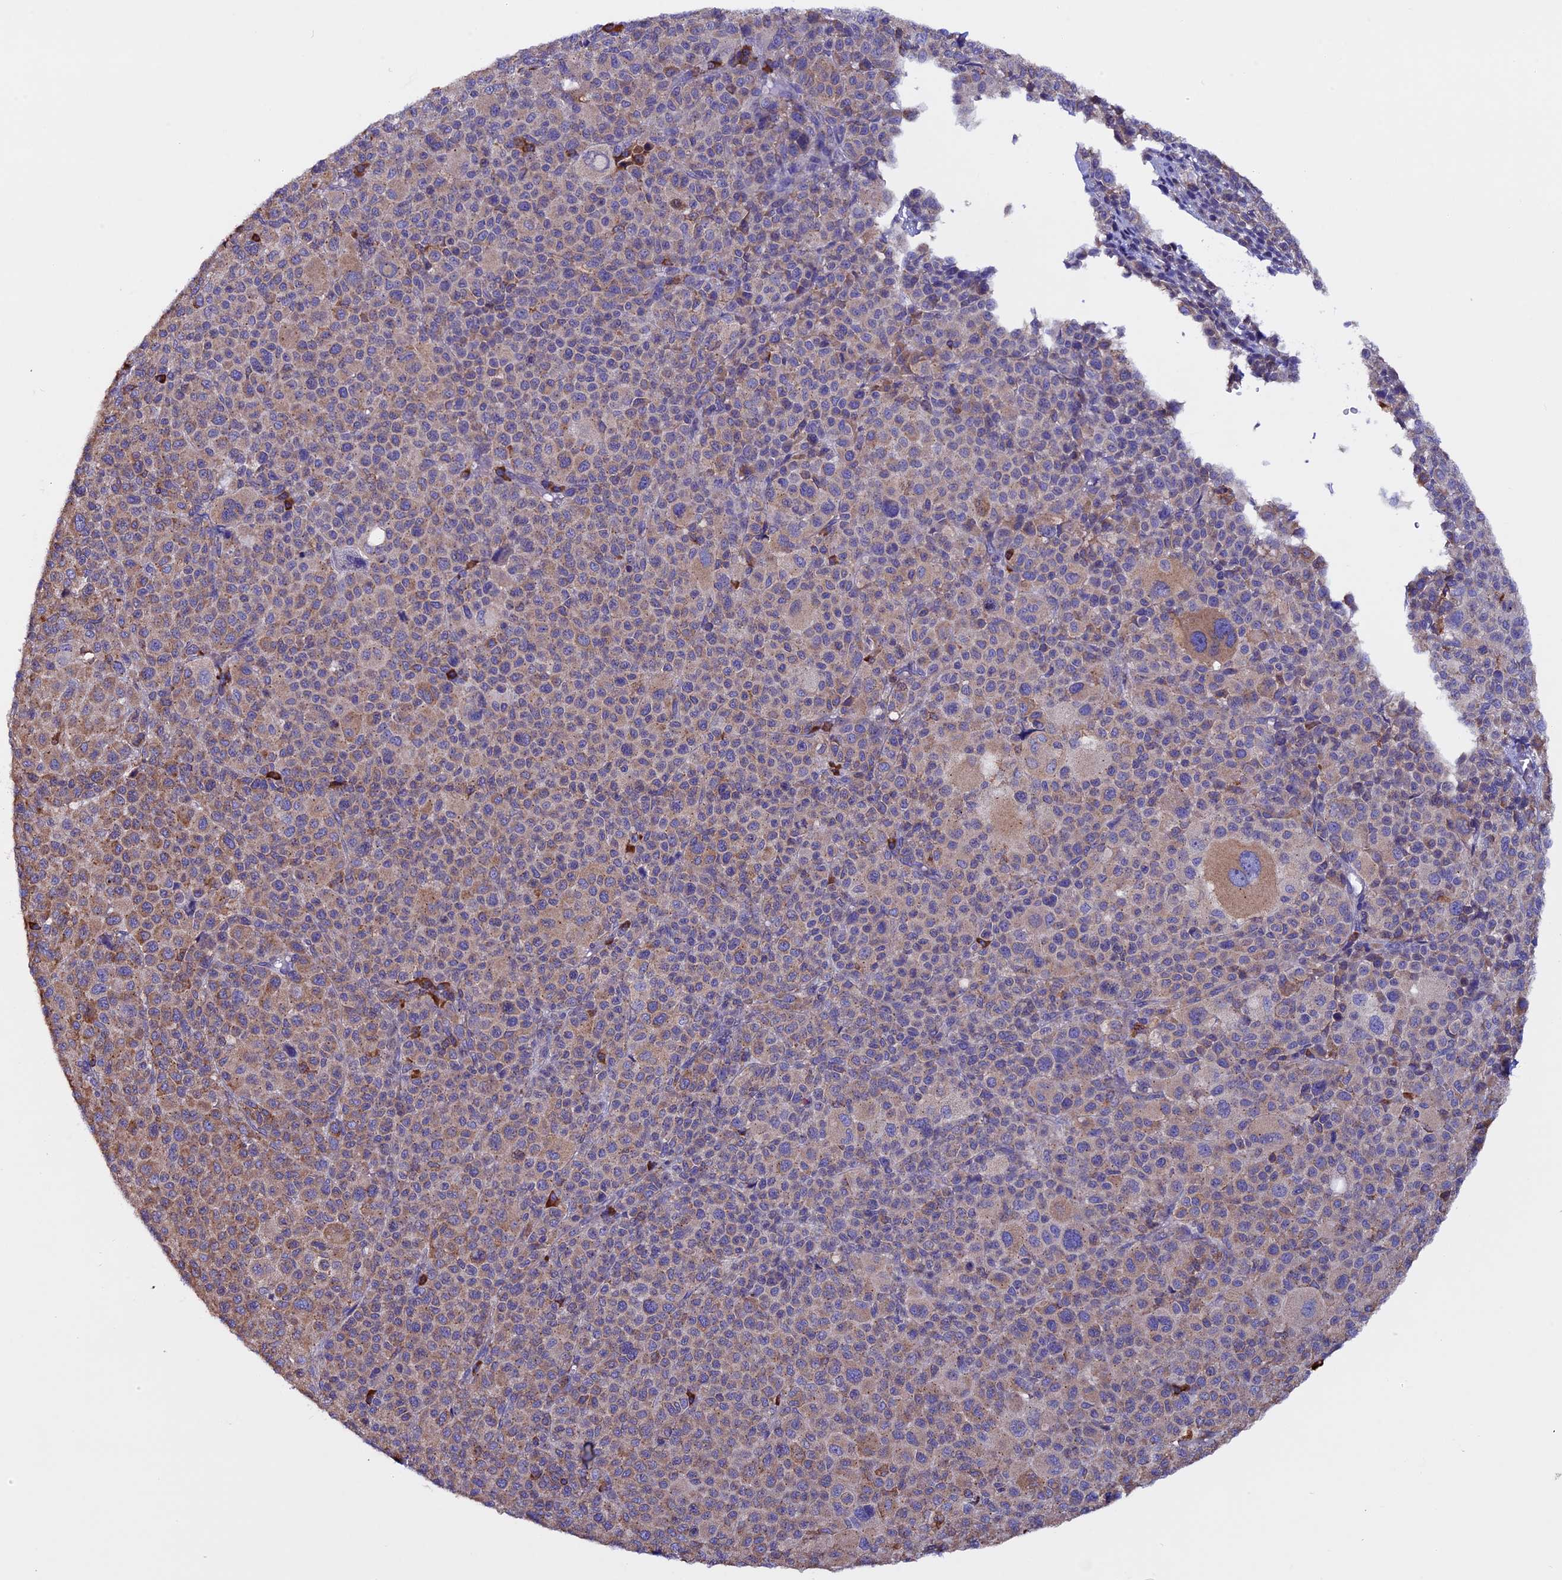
{"staining": {"intensity": "moderate", "quantity": "25%-75%", "location": "cytoplasmic/membranous"}, "tissue": "melanoma", "cell_type": "Tumor cells", "image_type": "cancer", "snomed": [{"axis": "morphology", "description": "Malignant melanoma, Metastatic site"}, {"axis": "topography", "description": "Skin"}], "caption": "This histopathology image shows malignant melanoma (metastatic site) stained with immunohistochemistry to label a protein in brown. The cytoplasmic/membranous of tumor cells show moderate positivity for the protein. Nuclei are counter-stained blue.", "gene": "BTBD3", "patient": {"sex": "female", "age": 74}}